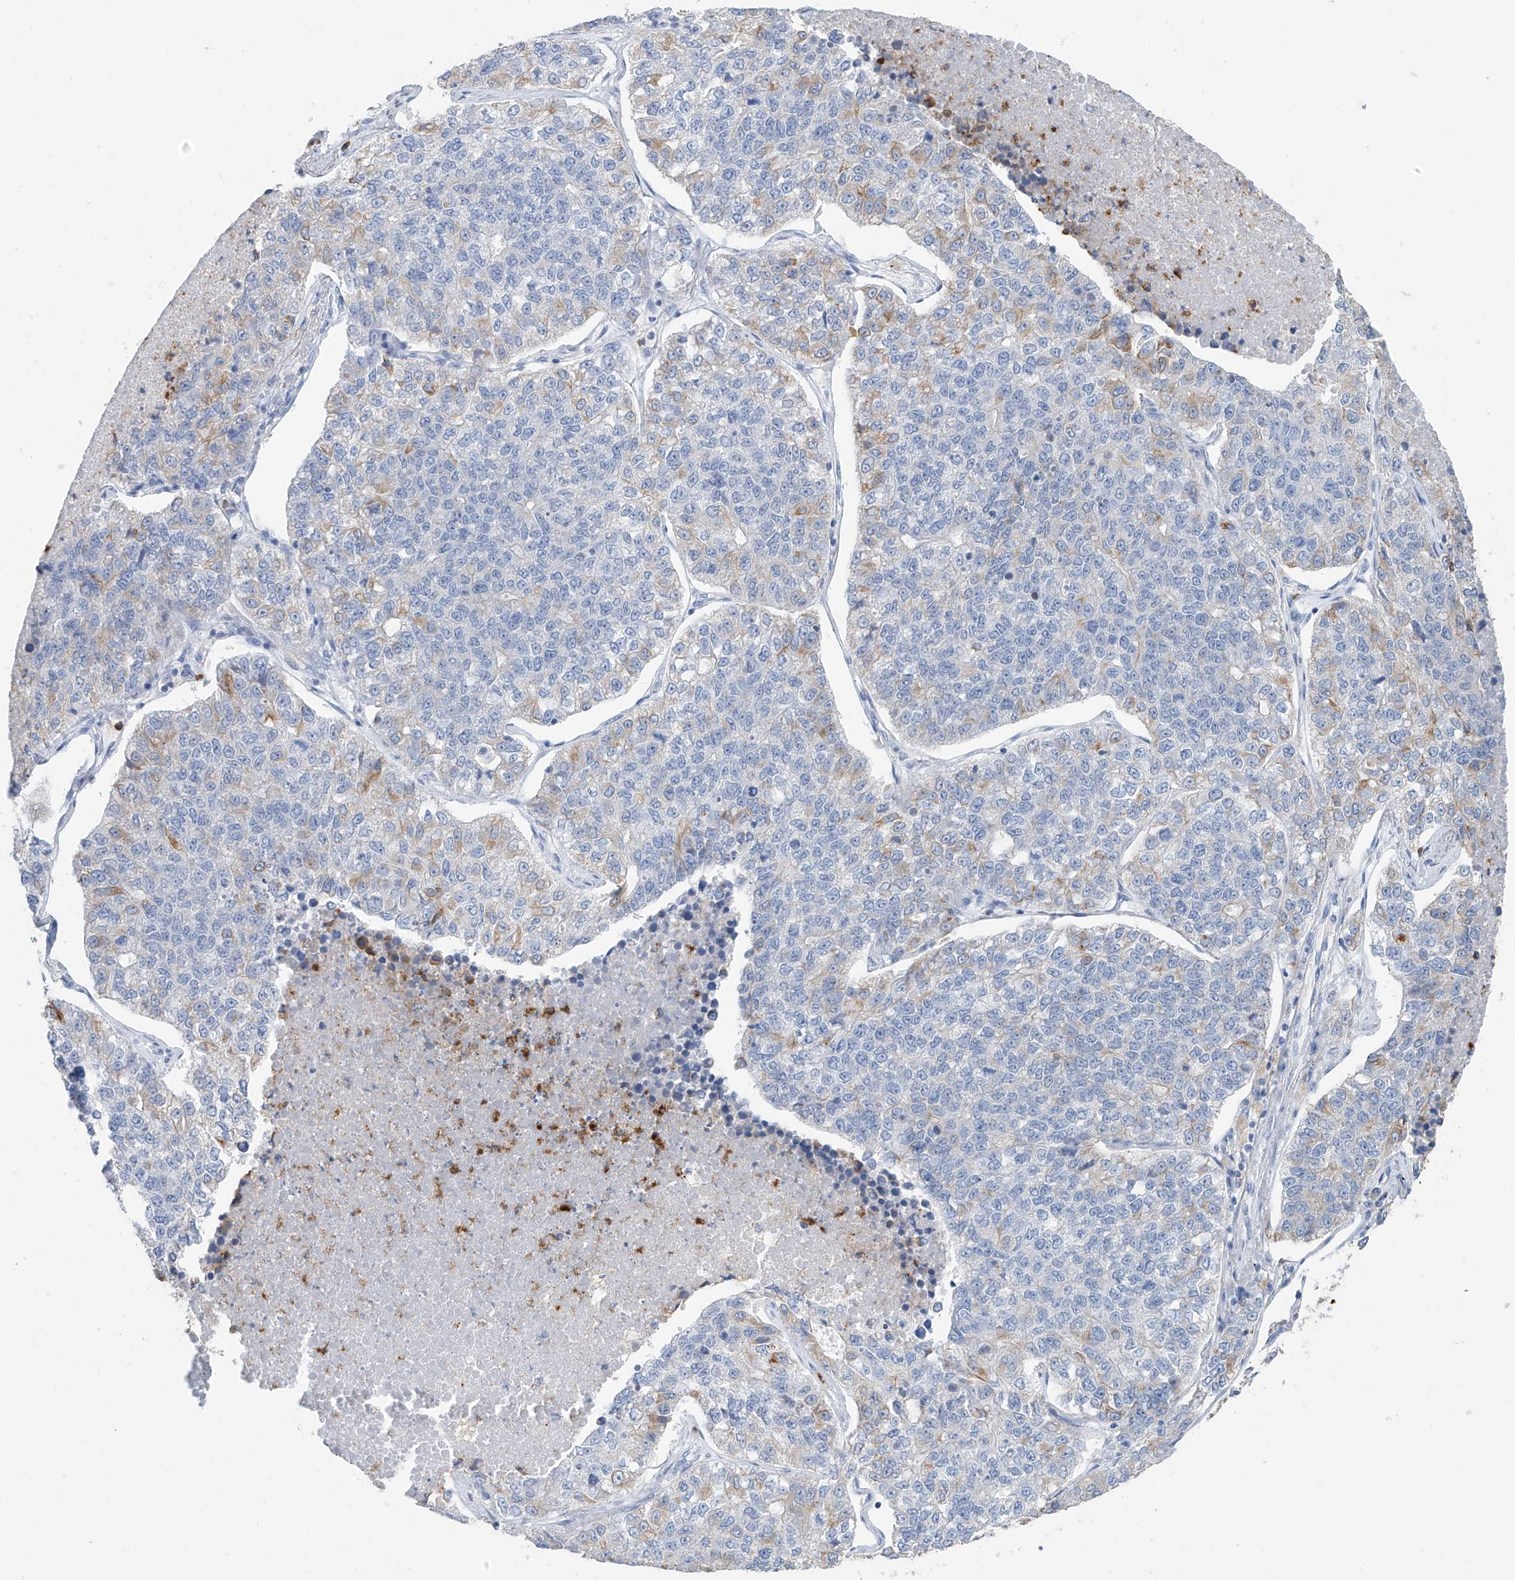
{"staining": {"intensity": "weak", "quantity": "<25%", "location": "cytoplasmic/membranous"}, "tissue": "lung cancer", "cell_type": "Tumor cells", "image_type": "cancer", "snomed": [{"axis": "morphology", "description": "Adenocarcinoma, NOS"}, {"axis": "topography", "description": "Lung"}], "caption": "An image of human lung adenocarcinoma is negative for staining in tumor cells.", "gene": "PAFAH1B3", "patient": {"sex": "male", "age": 49}}